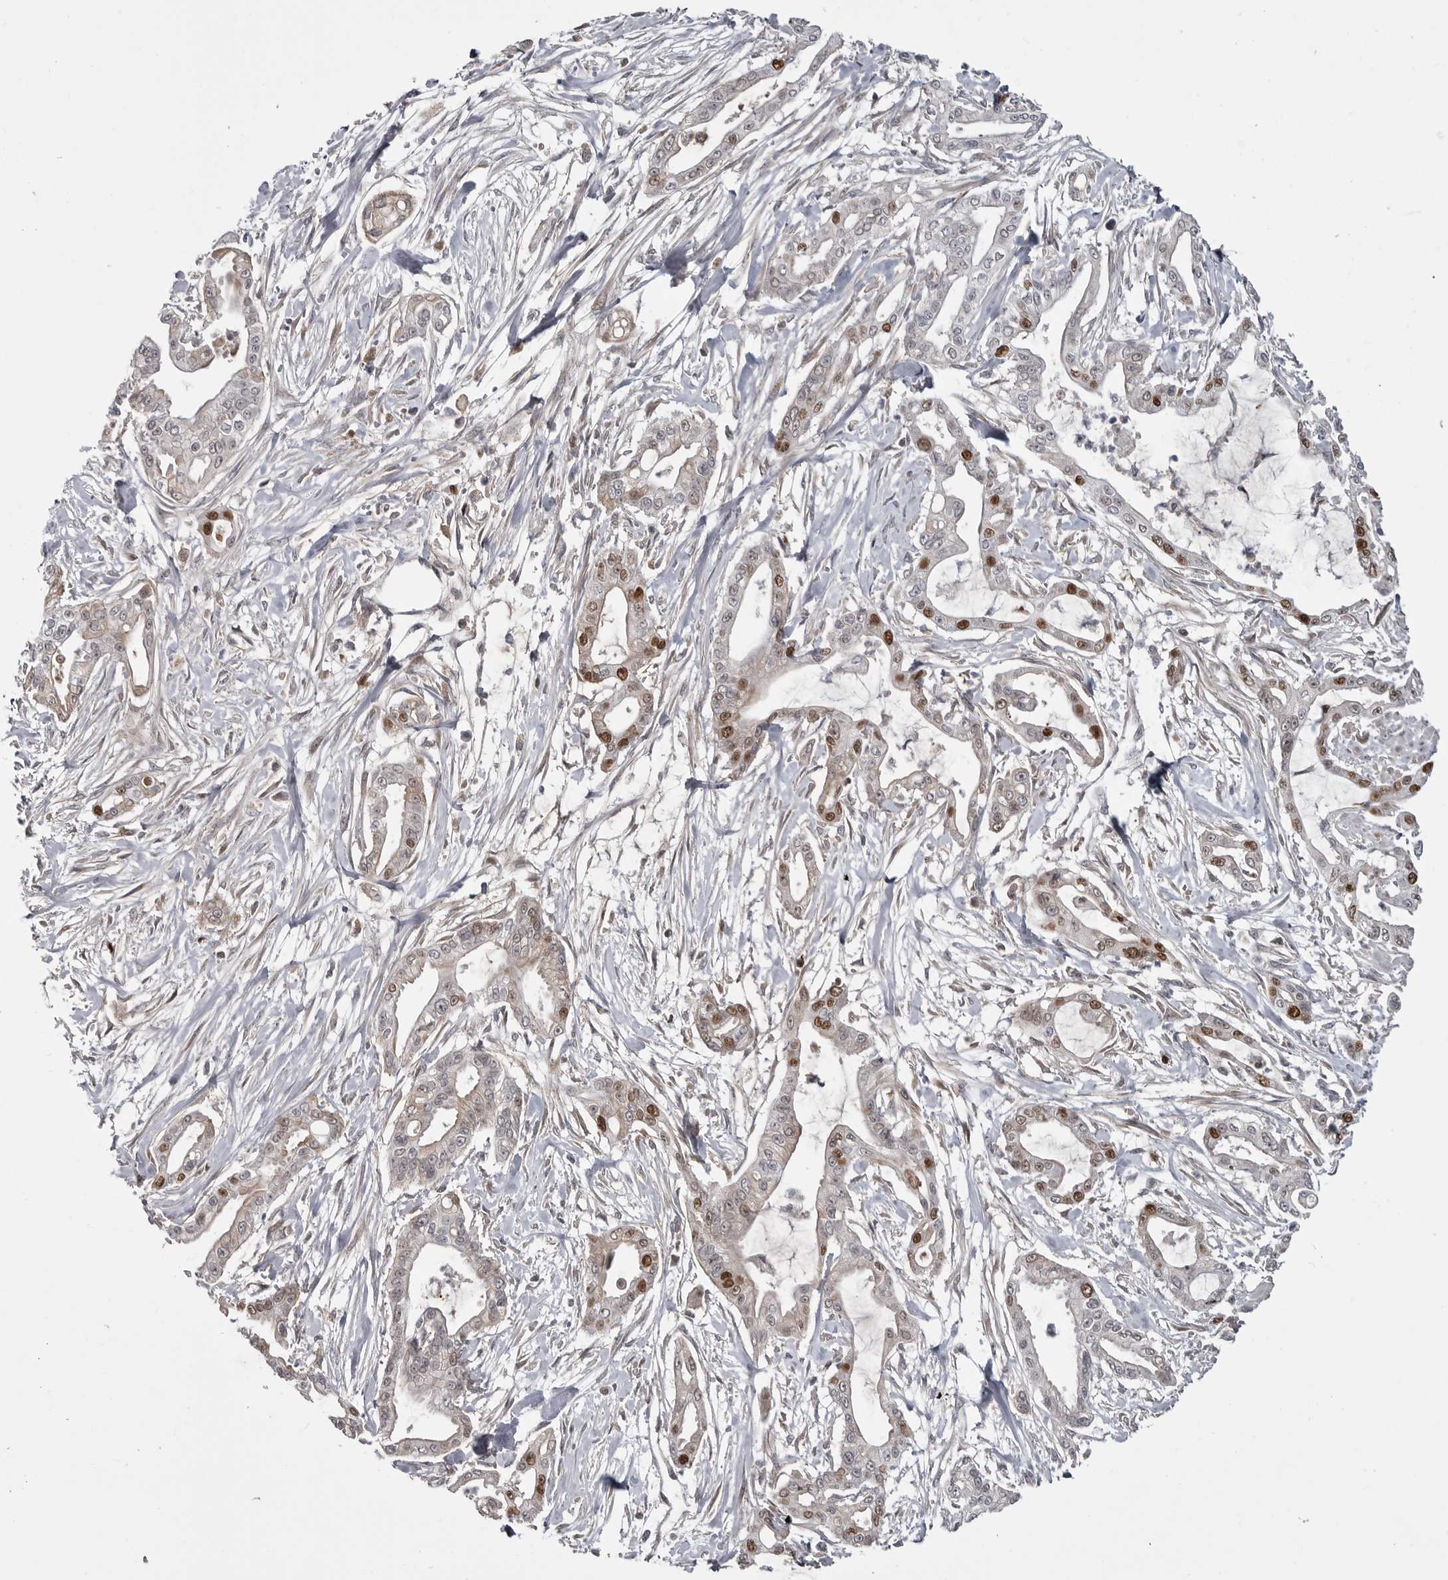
{"staining": {"intensity": "strong", "quantity": "25%-75%", "location": "nuclear"}, "tissue": "pancreatic cancer", "cell_type": "Tumor cells", "image_type": "cancer", "snomed": [{"axis": "morphology", "description": "Adenocarcinoma, NOS"}, {"axis": "topography", "description": "Pancreas"}], "caption": "Immunohistochemical staining of pancreatic cancer (adenocarcinoma) demonstrates high levels of strong nuclear protein positivity in approximately 25%-75% of tumor cells.", "gene": "ZNF277", "patient": {"sex": "male", "age": 68}}